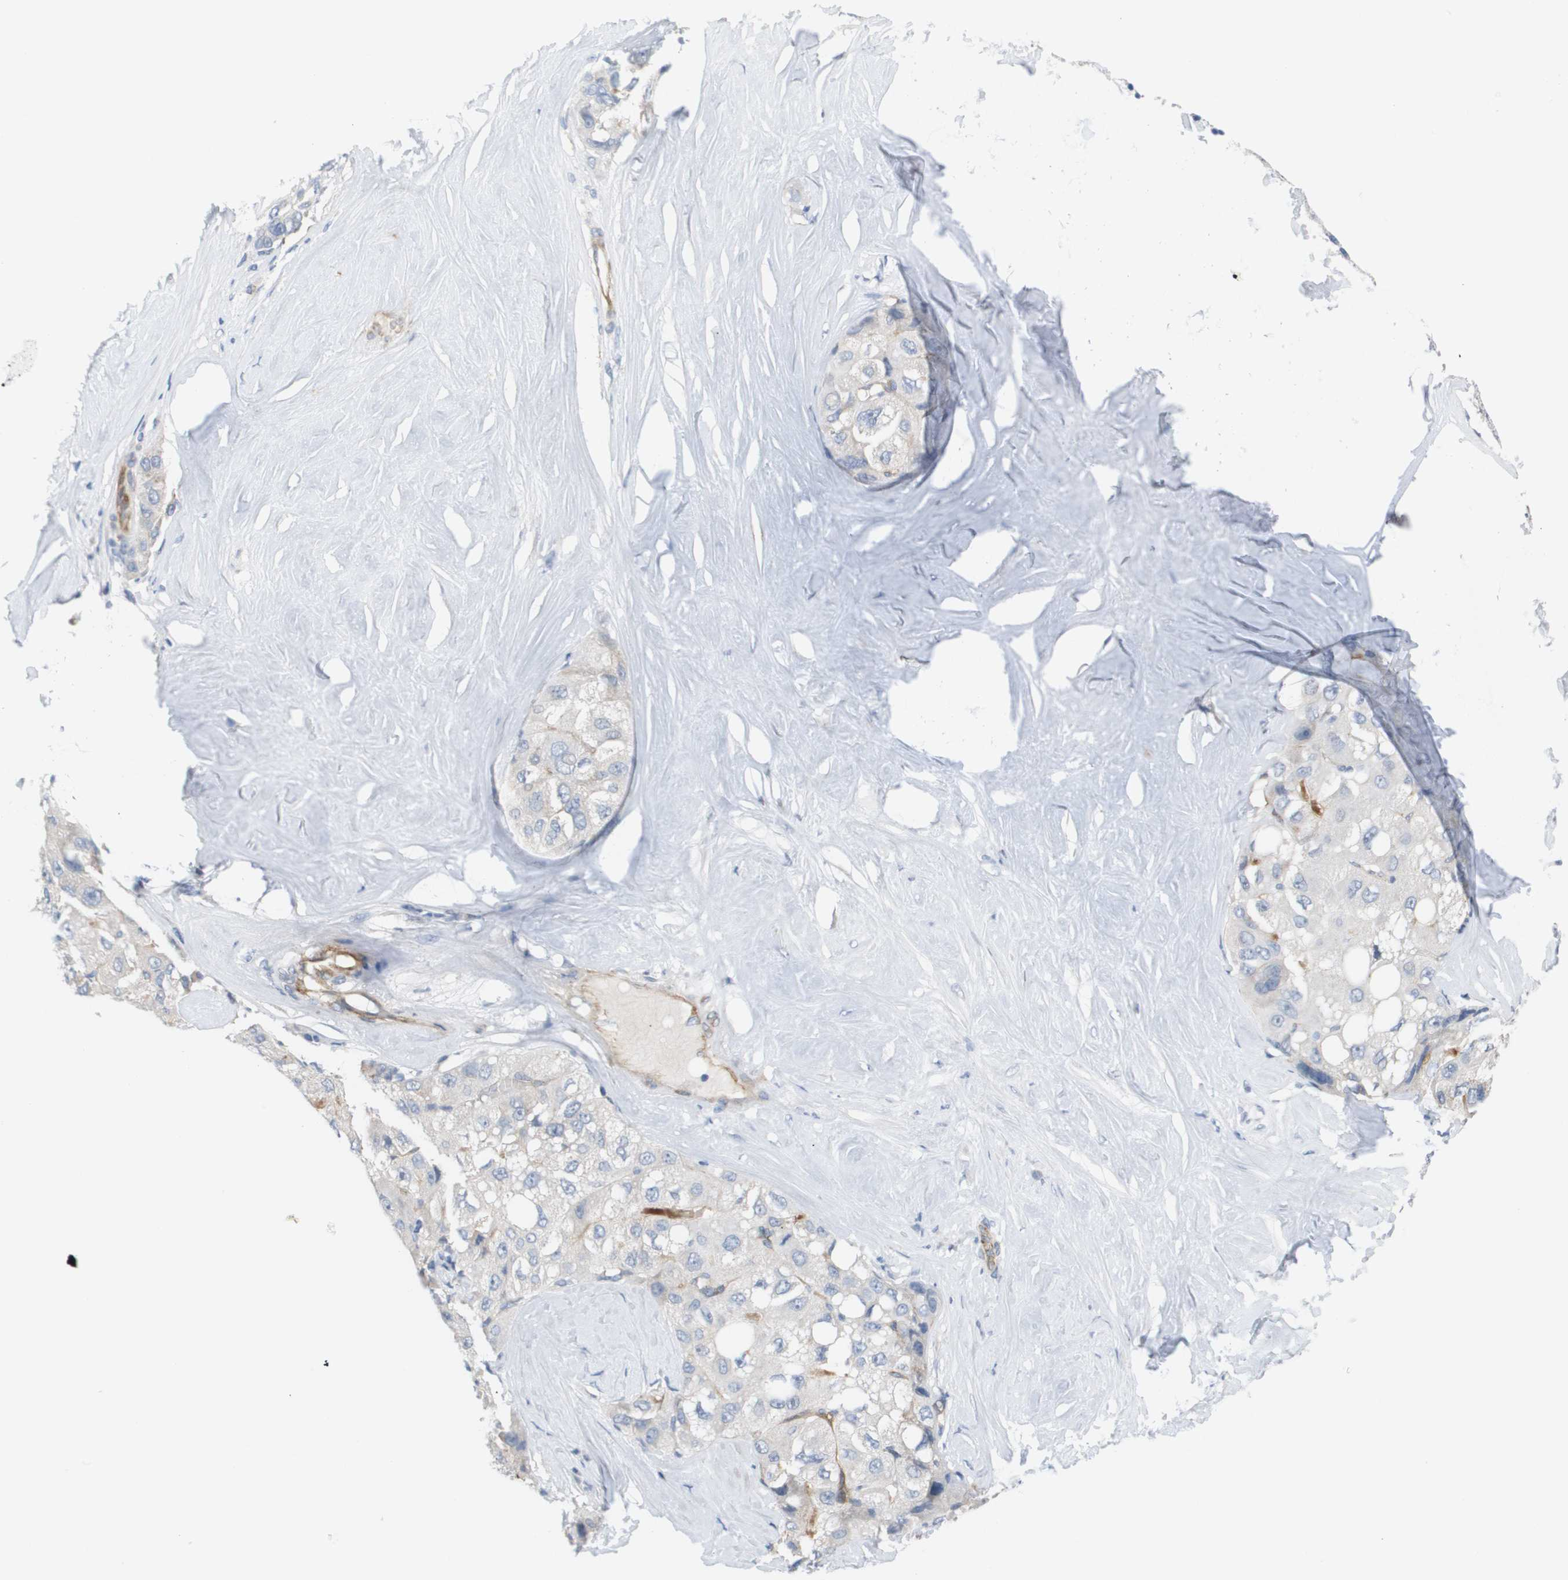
{"staining": {"intensity": "negative", "quantity": "none", "location": "none"}, "tissue": "liver cancer", "cell_type": "Tumor cells", "image_type": "cancer", "snomed": [{"axis": "morphology", "description": "Carcinoma, Hepatocellular, NOS"}, {"axis": "topography", "description": "Liver"}], "caption": "Hepatocellular carcinoma (liver) was stained to show a protein in brown. There is no significant staining in tumor cells. (DAB (3,3'-diaminobenzidine) immunohistochemistry with hematoxylin counter stain).", "gene": "ANGPT2", "patient": {"sex": "male", "age": 80}}